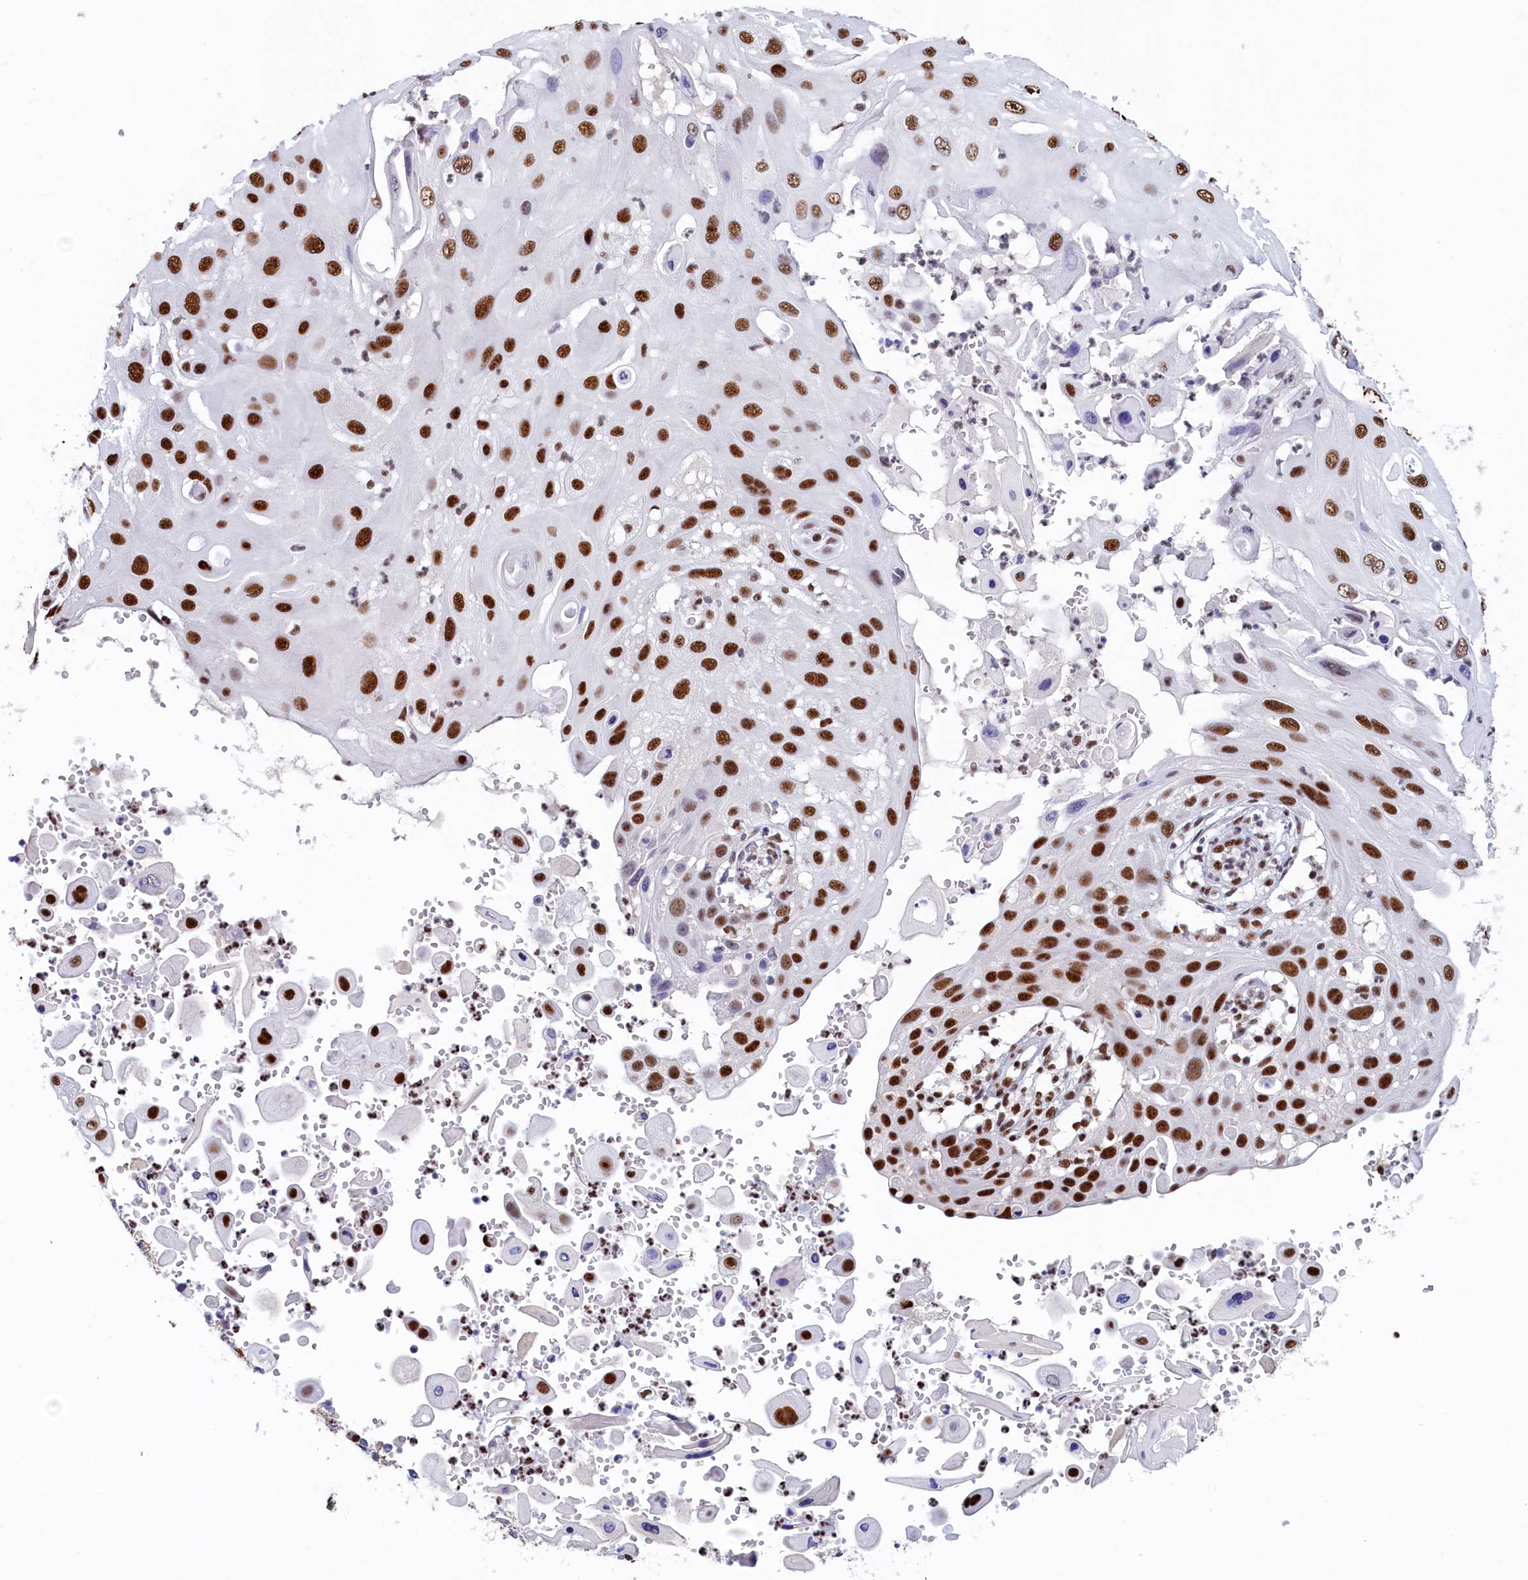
{"staining": {"intensity": "strong", "quantity": ">75%", "location": "nuclear"}, "tissue": "skin cancer", "cell_type": "Tumor cells", "image_type": "cancer", "snomed": [{"axis": "morphology", "description": "Squamous cell carcinoma, NOS"}, {"axis": "topography", "description": "Skin"}], "caption": "Immunohistochemical staining of squamous cell carcinoma (skin) shows high levels of strong nuclear positivity in about >75% of tumor cells.", "gene": "MOSPD3", "patient": {"sex": "female", "age": 44}}